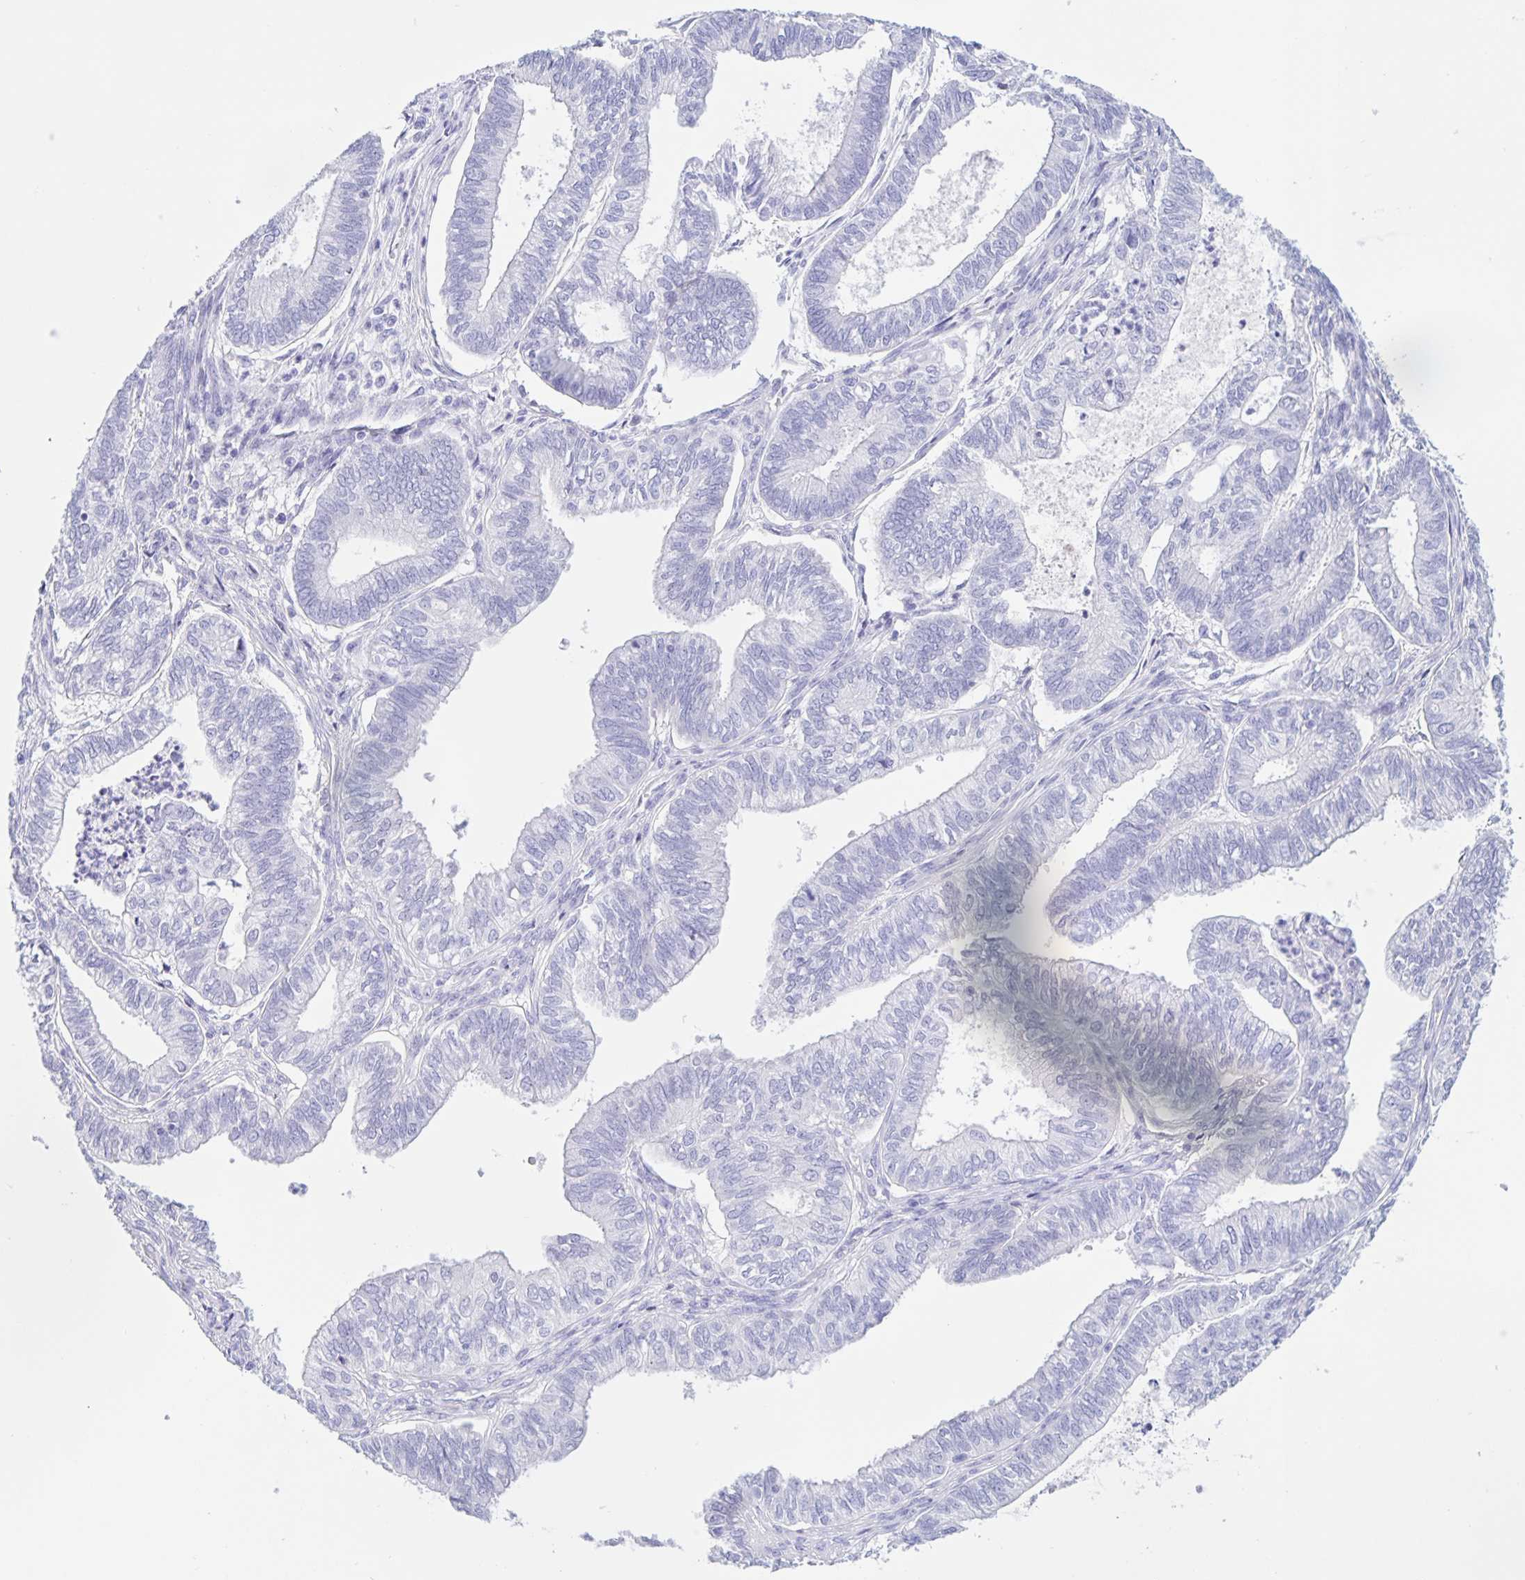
{"staining": {"intensity": "negative", "quantity": "none", "location": "none"}, "tissue": "ovarian cancer", "cell_type": "Tumor cells", "image_type": "cancer", "snomed": [{"axis": "morphology", "description": "Carcinoma, endometroid"}, {"axis": "topography", "description": "Ovary"}], "caption": "Ovarian cancer was stained to show a protein in brown. There is no significant staining in tumor cells.", "gene": "DMBT1", "patient": {"sex": "female", "age": 64}}